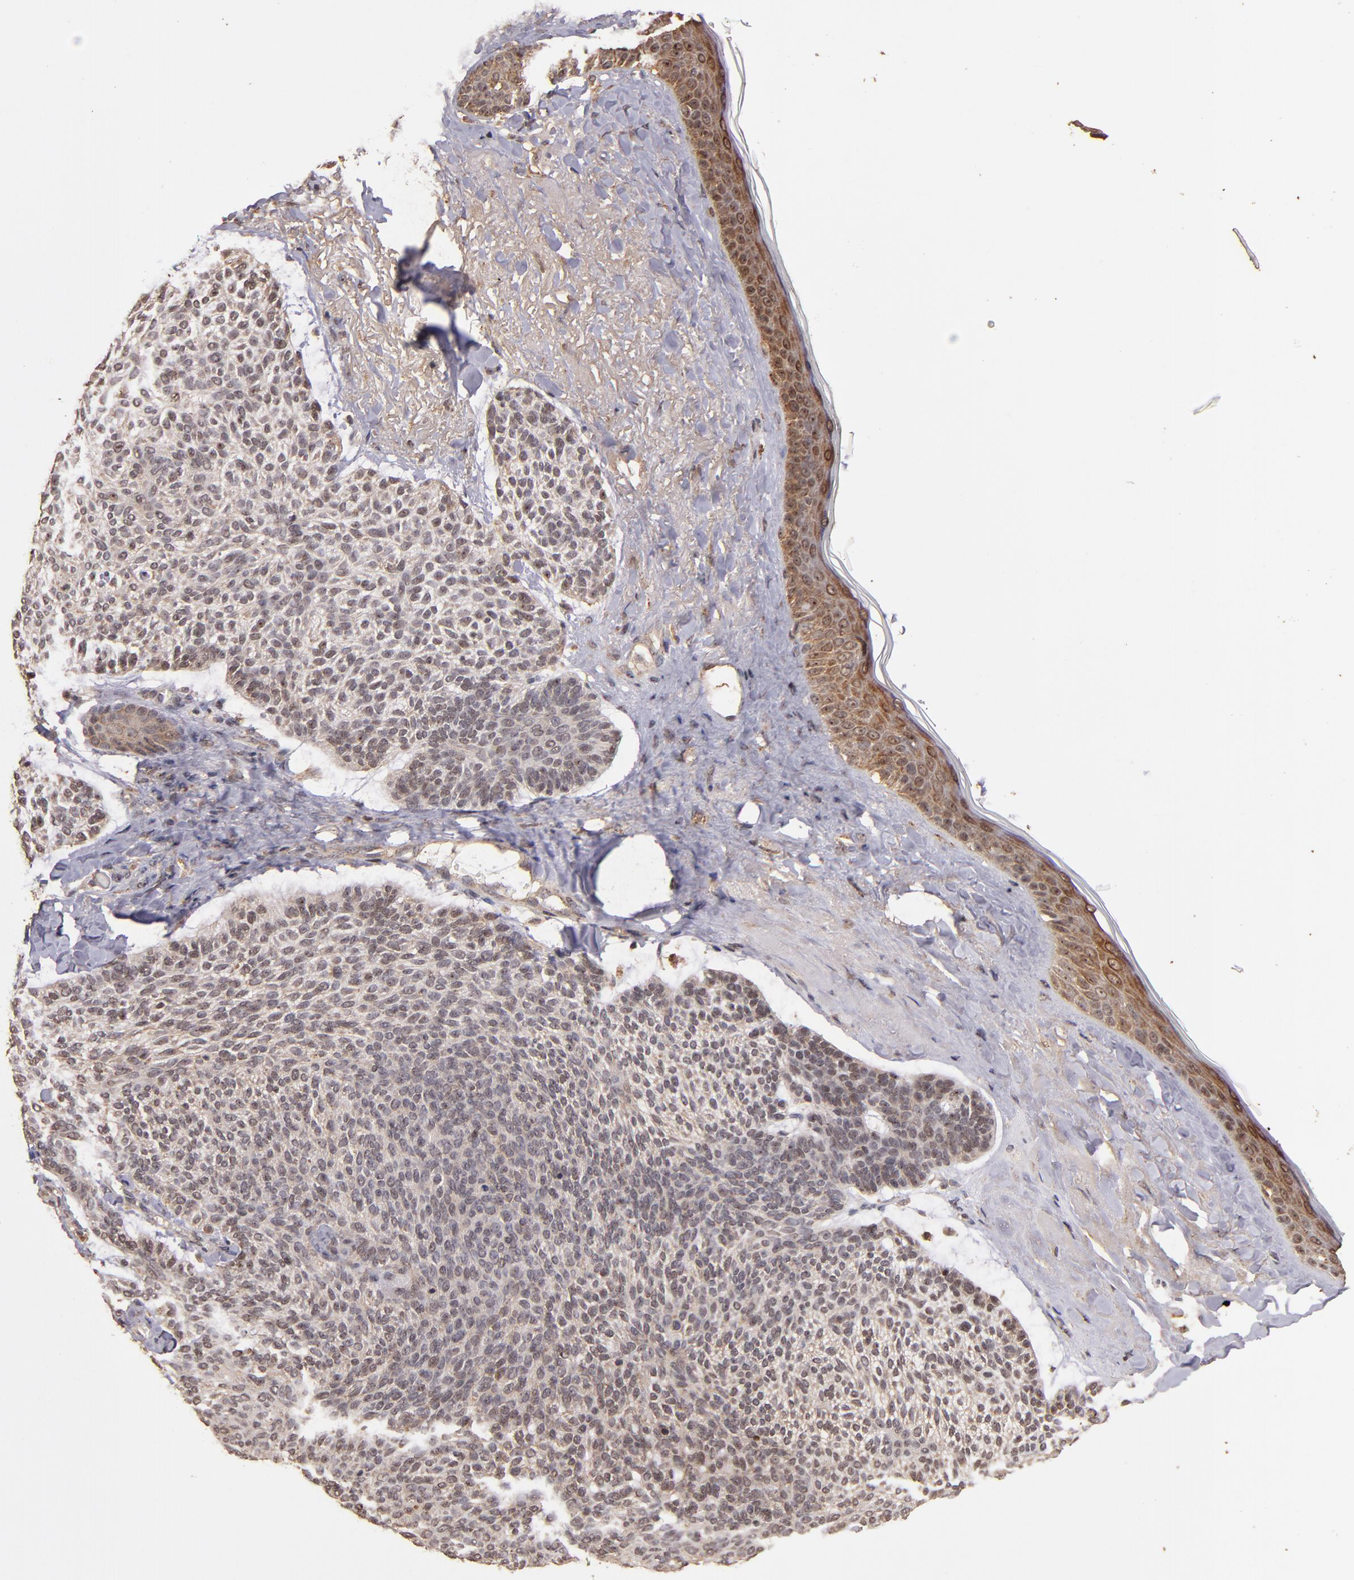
{"staining": {"intensity": "negative", "quantity": "none", "location": "none"}, "tissue": "skin cancer", "cell_type": "Tumor cells", "image_type": "cancer", "snomed": [{"axis": "morphology", "description": "Normal tissue, NOS"}, {"axis": "morphology", "description": "Basal cell carcinoma"}, {"axis": "topography", "description": "Skin"}], "caption": "A histopathology image of skin basal cell carcinoma stained for a protein demonstrates no brown staining in tumor cells.", "gene": "RIOK3", "patient": {"sex": "female", "age": 70}}